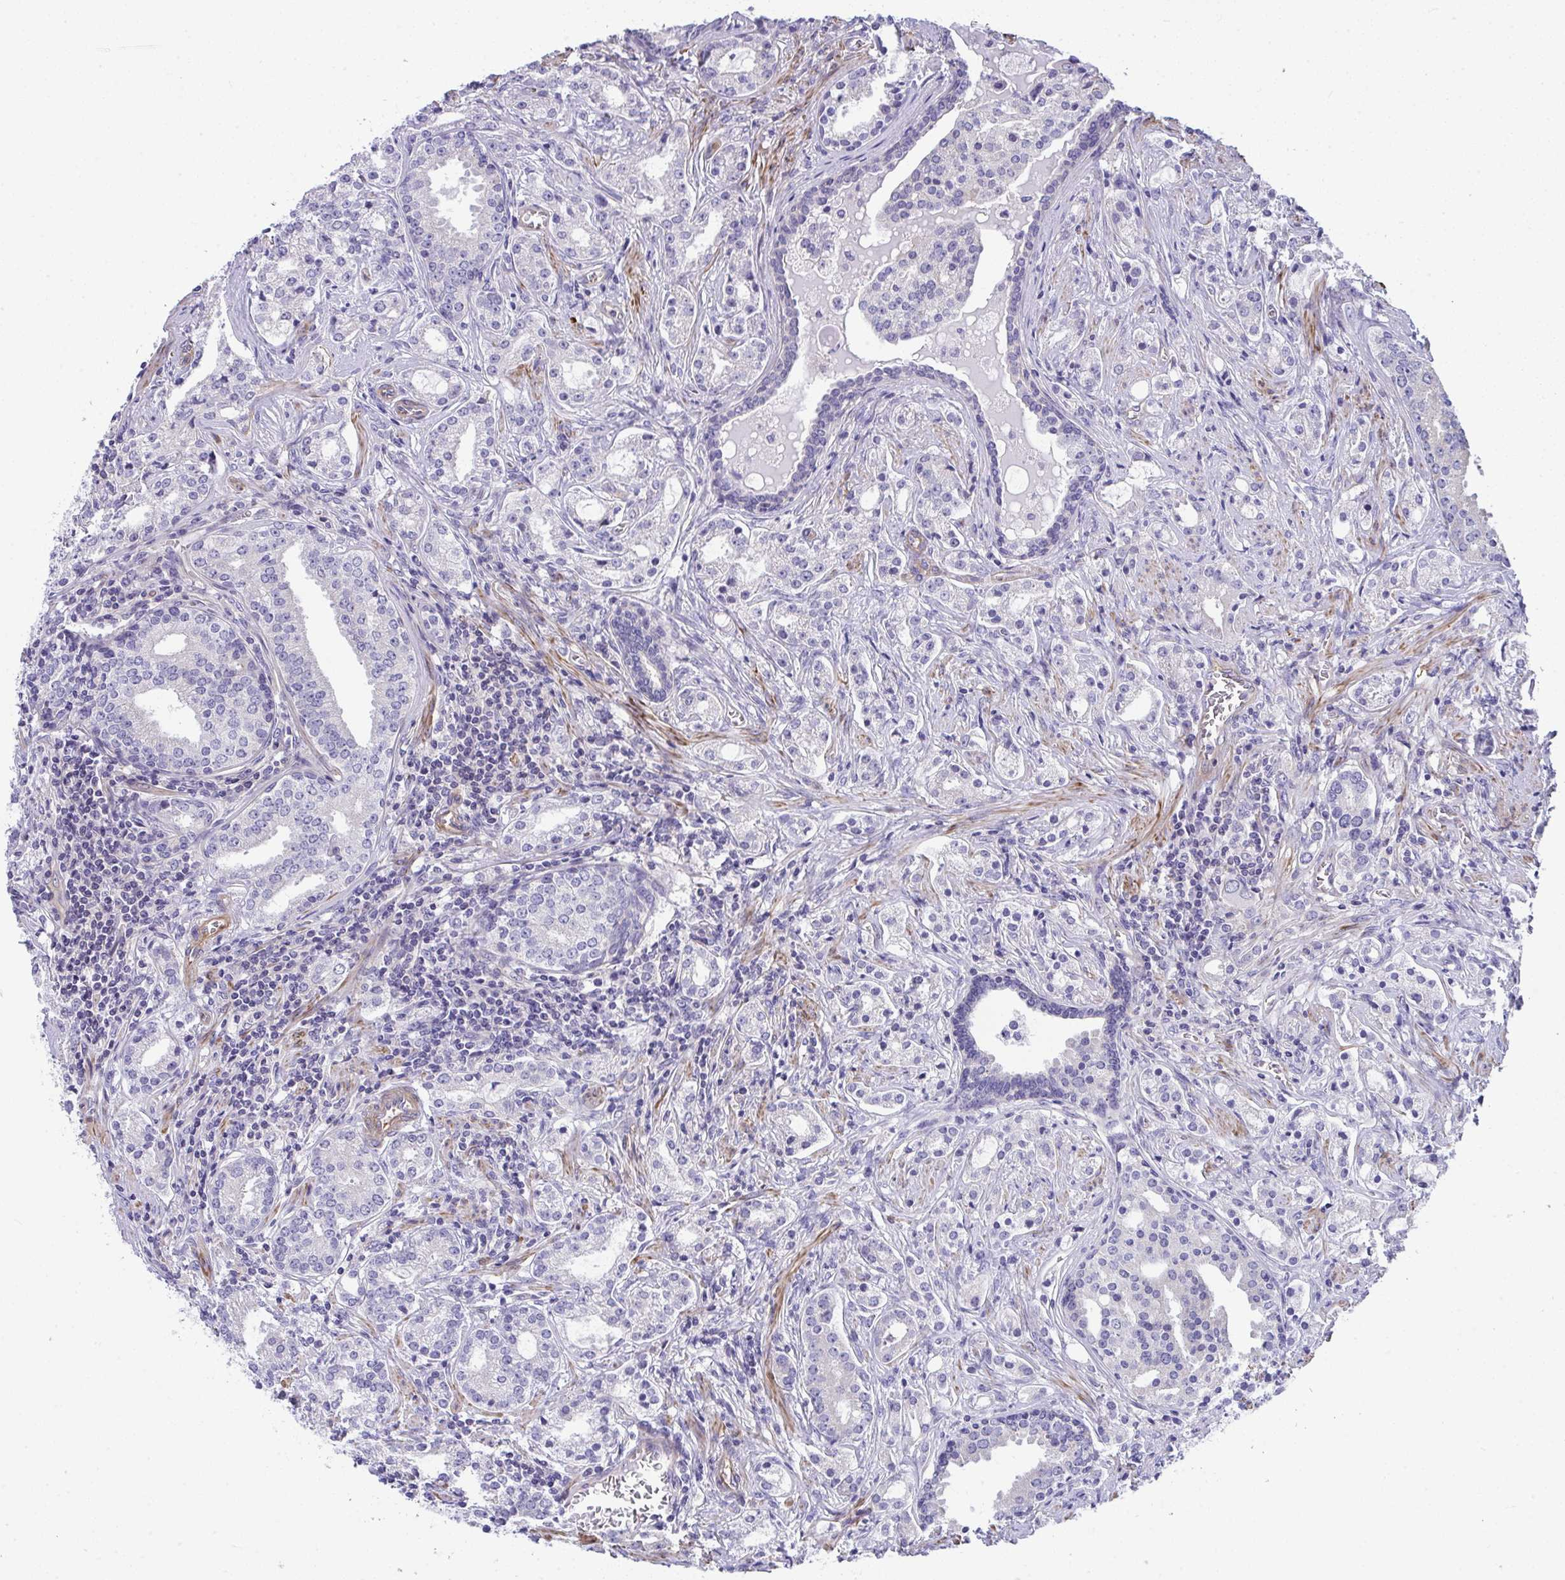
{"staining": {"intensity": "negative", "quantity": "none", "location": "none"}, "tissue": "prostate cancer", "cell_type": "Tumor cells", "image_type": "cancer", "snomed": [{"axis": "morphology", "description": "Adenocarcinoma, Medium grade"}, {"axis": "topography", "description": "Prostate"}], "caption": "The photomicrograph displays no significant staining in tumor cells of medium-grade adenocarcinoma (prostate). Brightfield microscopy of immunohistochemistry (IHC) stained with DAB (brown) and hematoxylin (blue), captured at high magnification.", "gene": "MYL12A", "patient": {"sex": "male", "age": 57}}